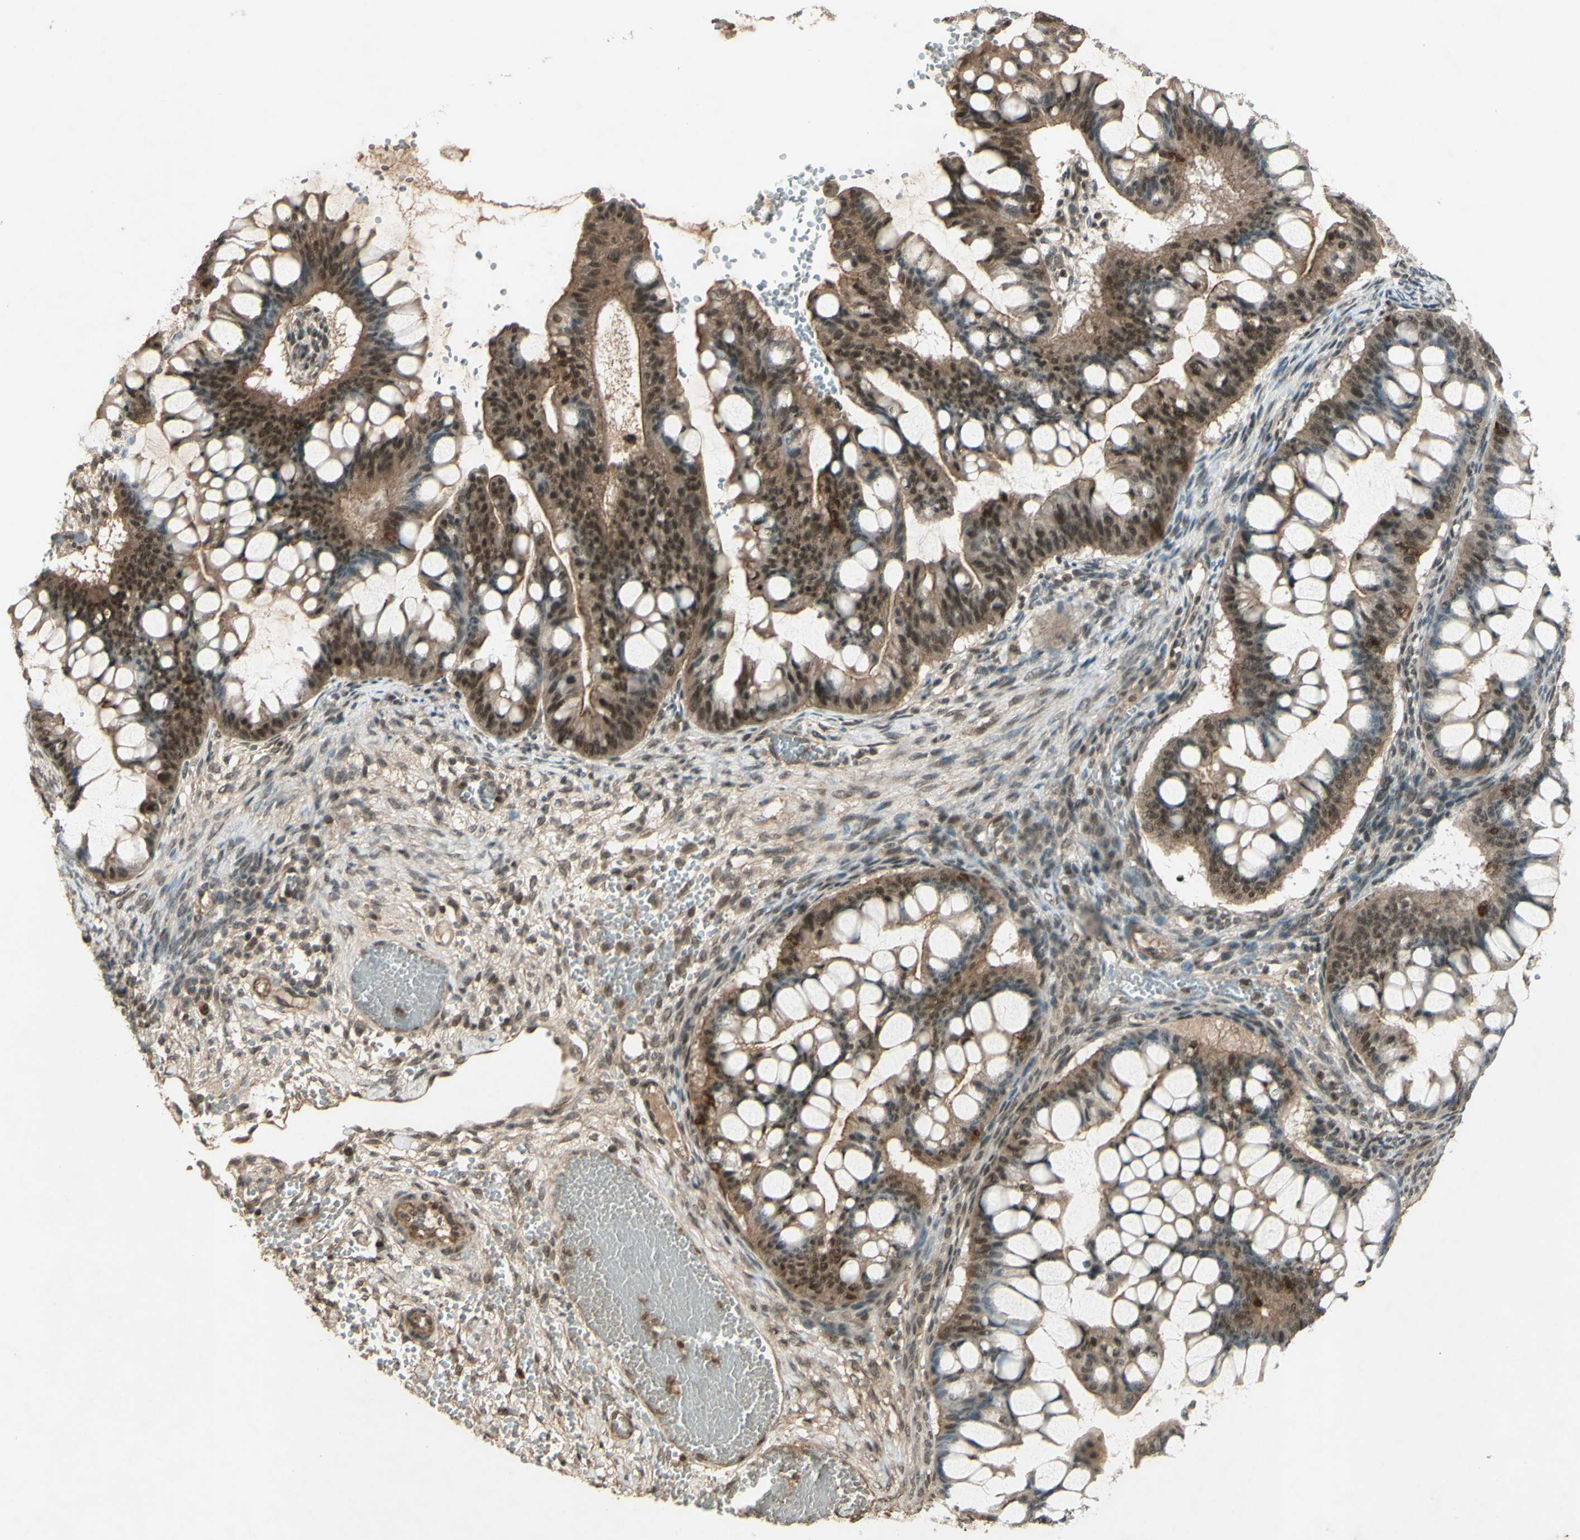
{"staining": {"intensity": "moderate", "quantity": ">75%", "location": "cytoplasmic/membranous,nuclear"}, "tissue": "ovarian cancer", "cell_type": "Tumor cells", "image_type": "cancer", "snomed": [{"axis": "morphology", "description": "Cystadenocarcinoma, mucinous, NOS"}, {"axis": "topography", "description": "Ovary"}], "caption": "A micrograph showing moderate cytoplasmic/membranous and nuclear staining in about >75% of tumor cells in ovarian cancer, as visualized by brown immunohistochemical staining.", "gene": "SNW1", "patient": {"sex": "female", "age": 73}}